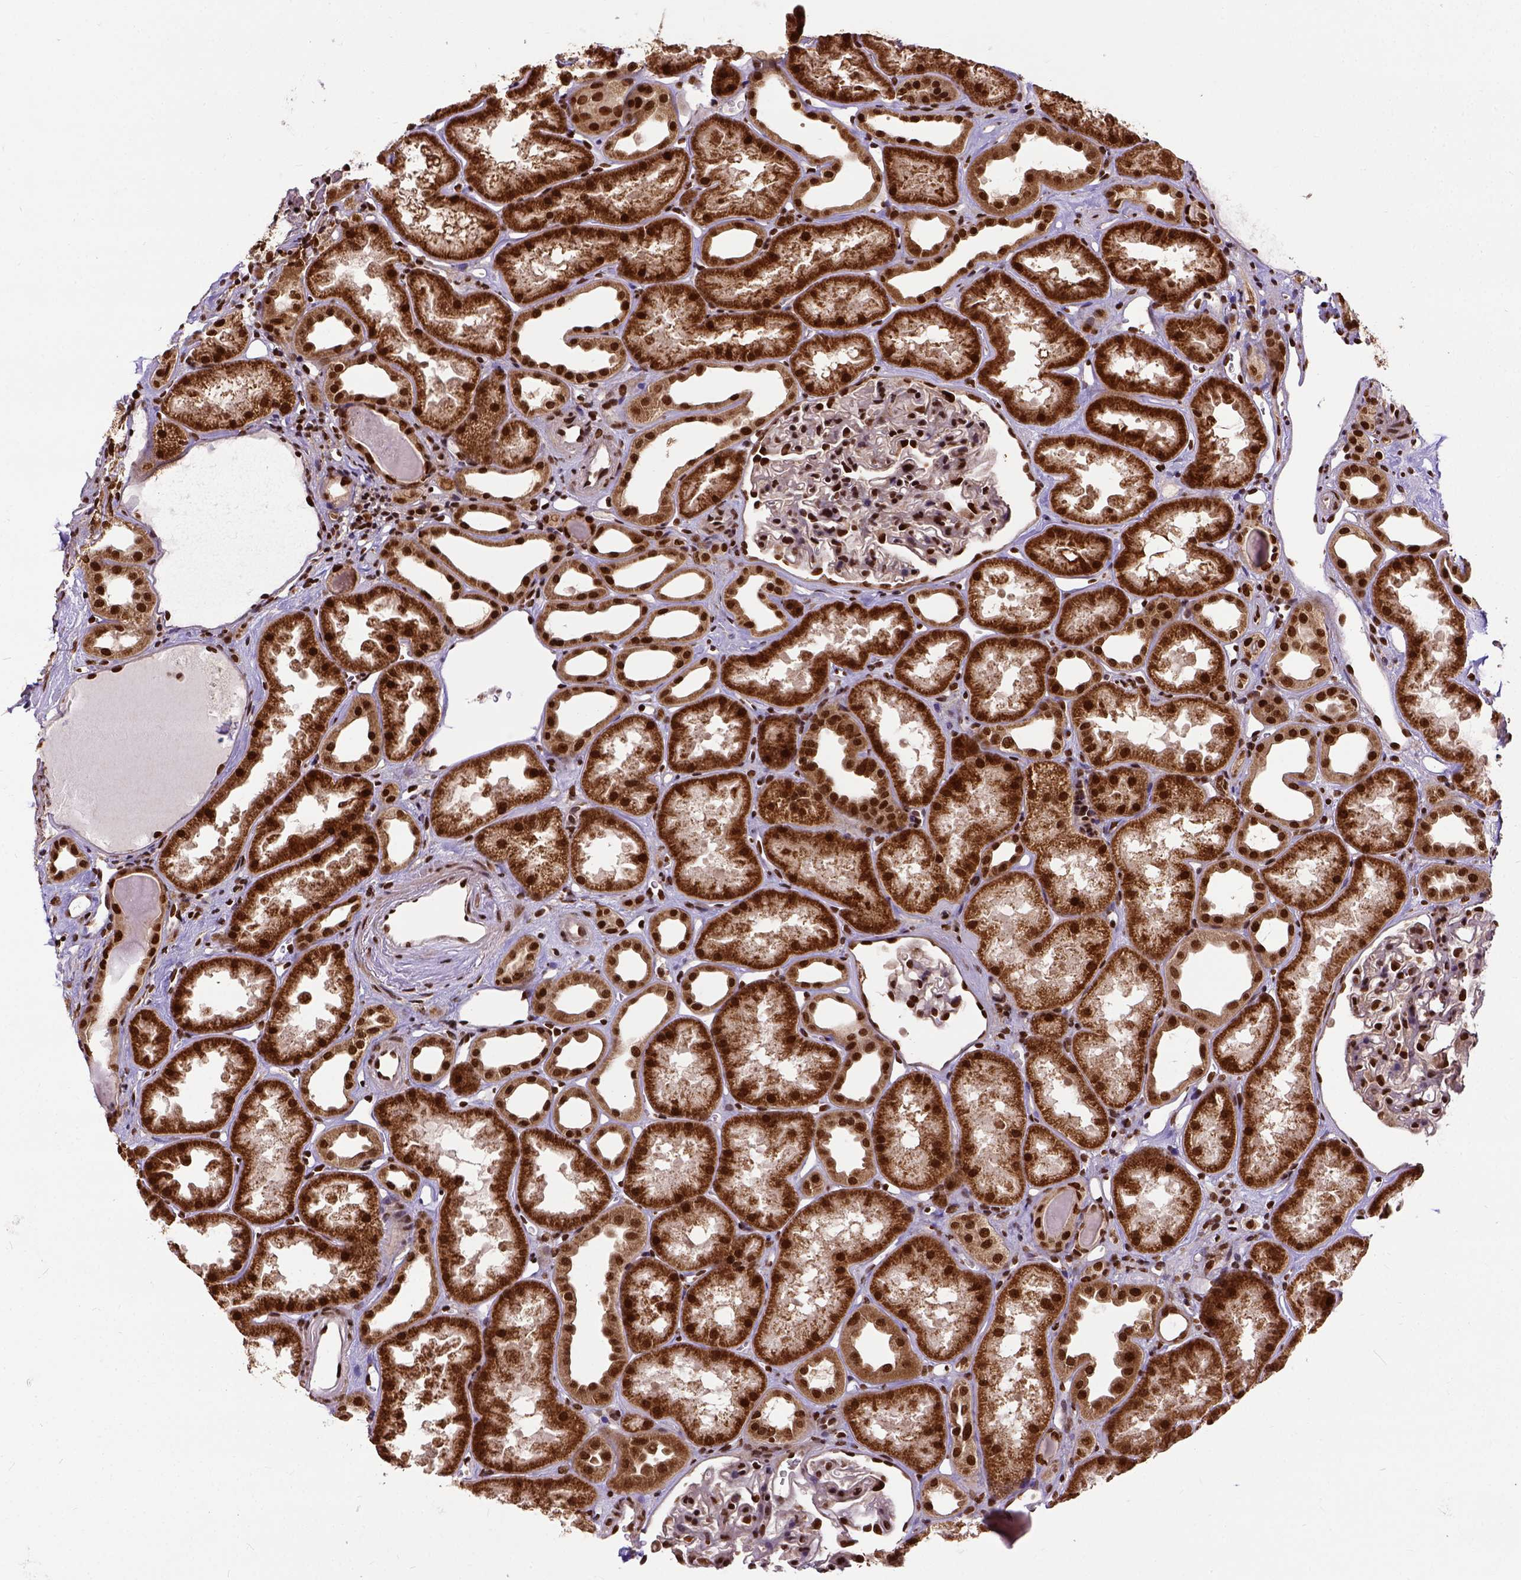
{"staining": {"intensity": "strong", "quantity": ">75%", "location": "nuclear"}, "tissue": "kidney", "cell_type": "Cells in glomeruli", "image_type": "normal", "snomed": [{"axis": "morphology", "description": "Normal tissue, NOS"}, {"axis": "topography", "description": "Kidney"}], "caption": "This image exhibits benign kidney stained with immunohistochemistry (IHC) to label a protein in brown. The nuclear of cells in glomeruli show strong positivity for the protein. Nuclei are counter-stained blue.", "gene": "NACC1", "patient": {"sex": "male", "age": 61}}